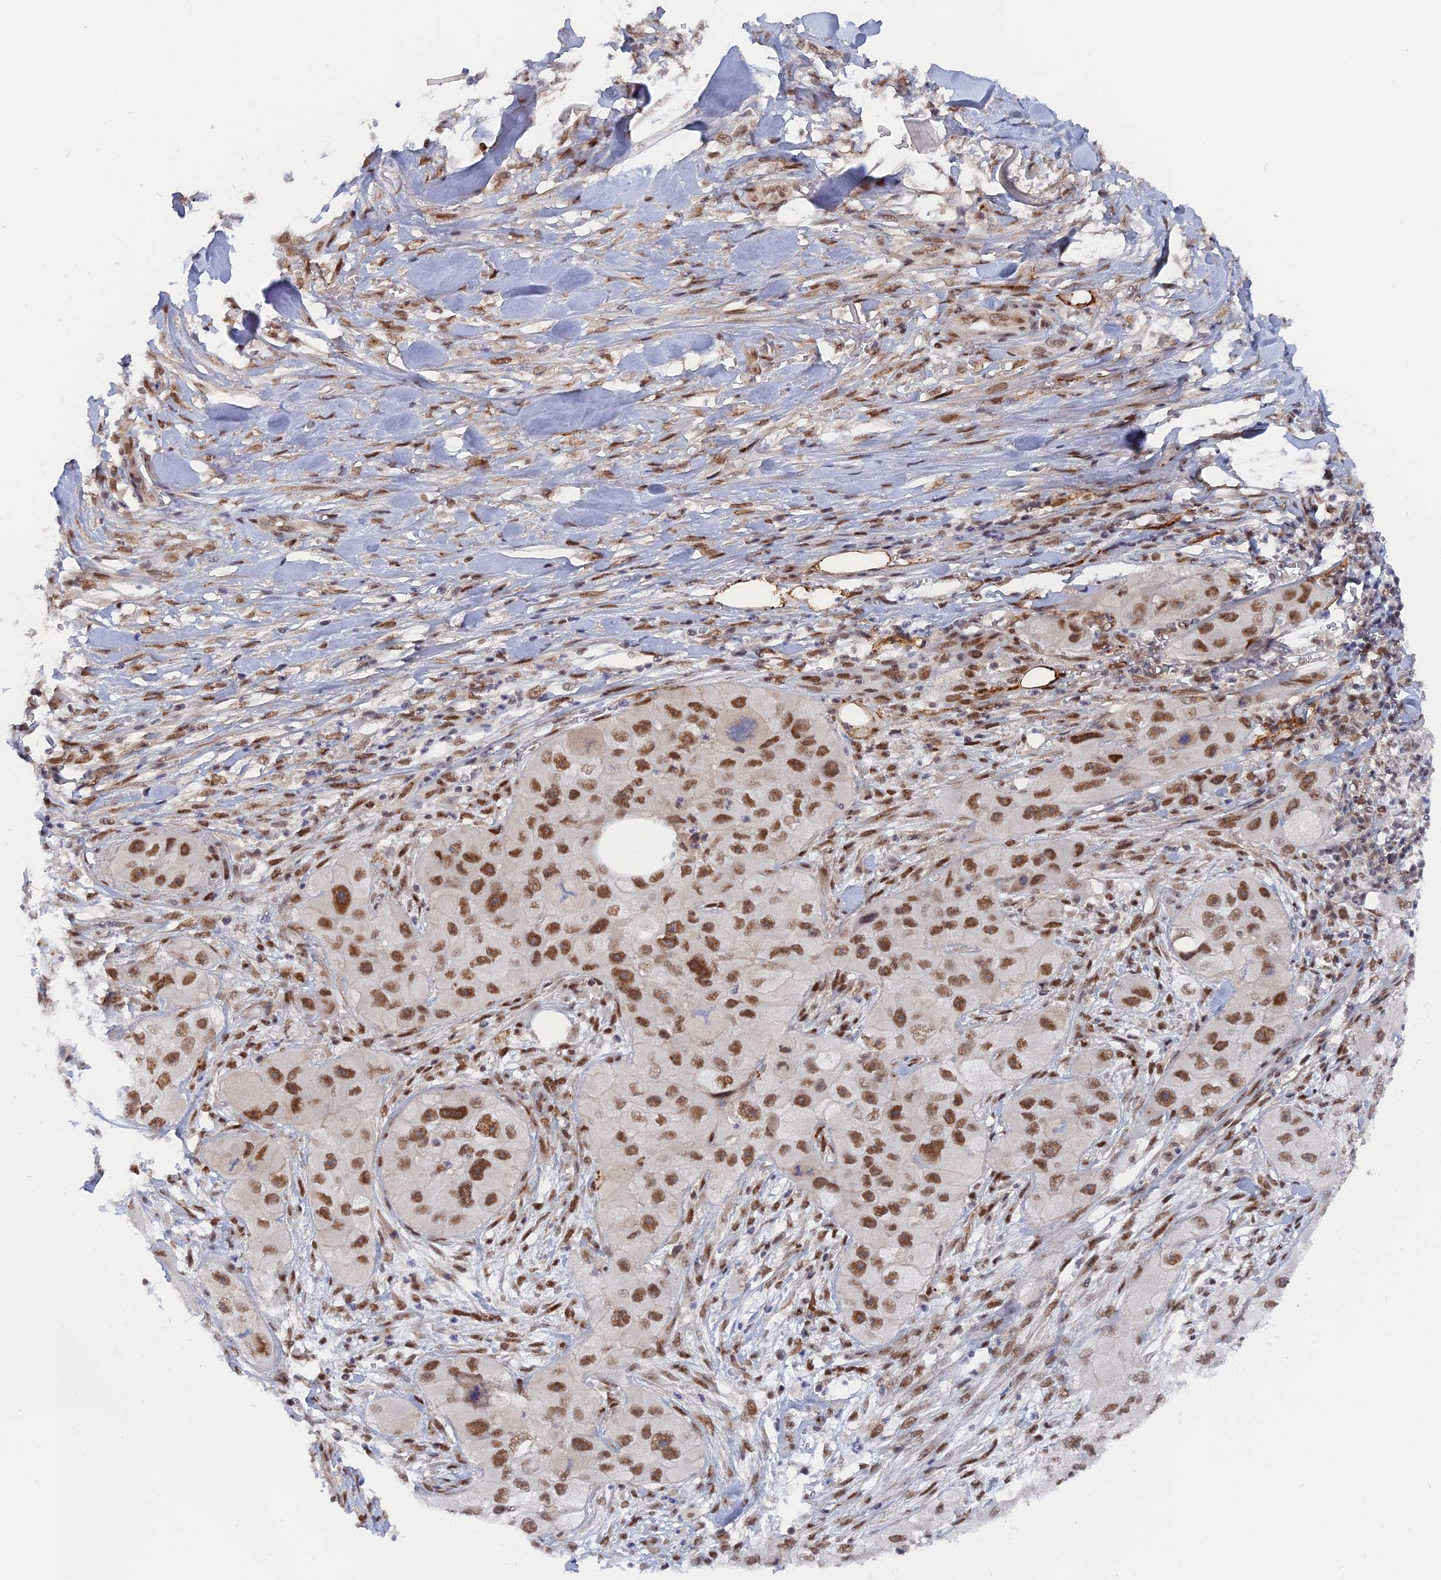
{"staining": {"intensity": "moderate", "quantity": ">75%", "location": "nuclear"}, "tissue": "skin cancer", "cell_type": "Tumor cells", "image_type": "cancer", "snomed": [{"axis": "morphology", "description": "Squamous cell carcinoma, NOS"}, {"axis": "topography", "description": "Skin"}, {"axis": "topography", "description": "Subcutis"}], "caption": "Moderate nuclear staining for a protein is seen in about >75% of tumor cells of skin cancer (squamous cell carcinoma) using immunohistochemistry.", "gene": "CCDC85A", "patient": {"sex": "male", "age": 73}}